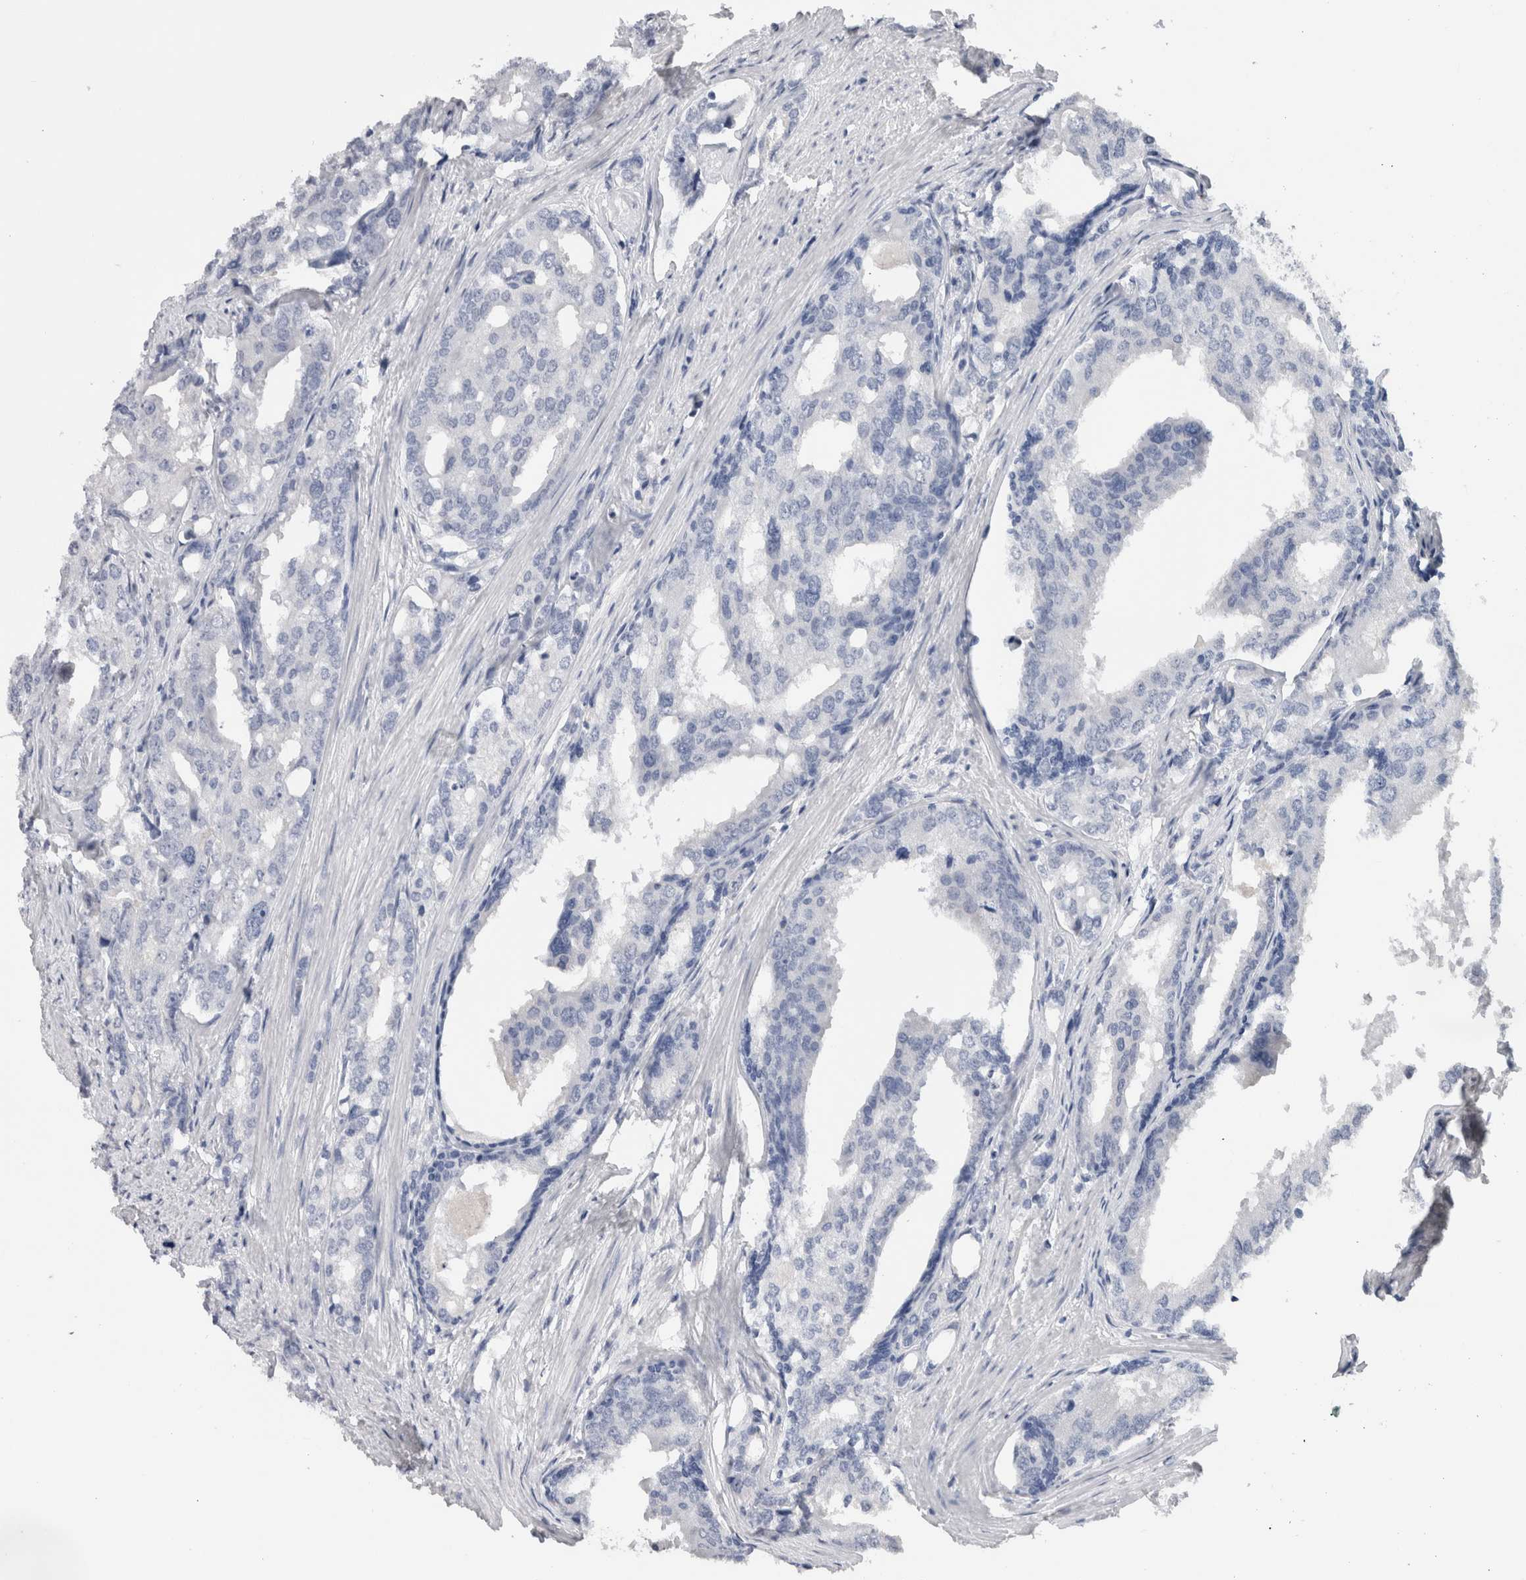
{"staining": {"intensity": "negative", "quantity": "none", "location": "none"}, "tissue": "prostate cancer", "cell_type": "Tumor cells", "image_type": "cancer", "snomed": [{"axis": "morphology", "description": "Adenocarcinoma, High grade"}, {"axis": "topography", "description": "Prostate"}], "caption": "Tumor cells are negative for protein expression in human prostate cancer (adenocarcinoma (high-grade)). The staining was performed using DAB to visualize the protein expression in brown, while the nuclei were stained in blue with hematoxylin (Magnification: 20x).", "gene": "FABP4", "patient": {"sex": "male", "age": 50}}